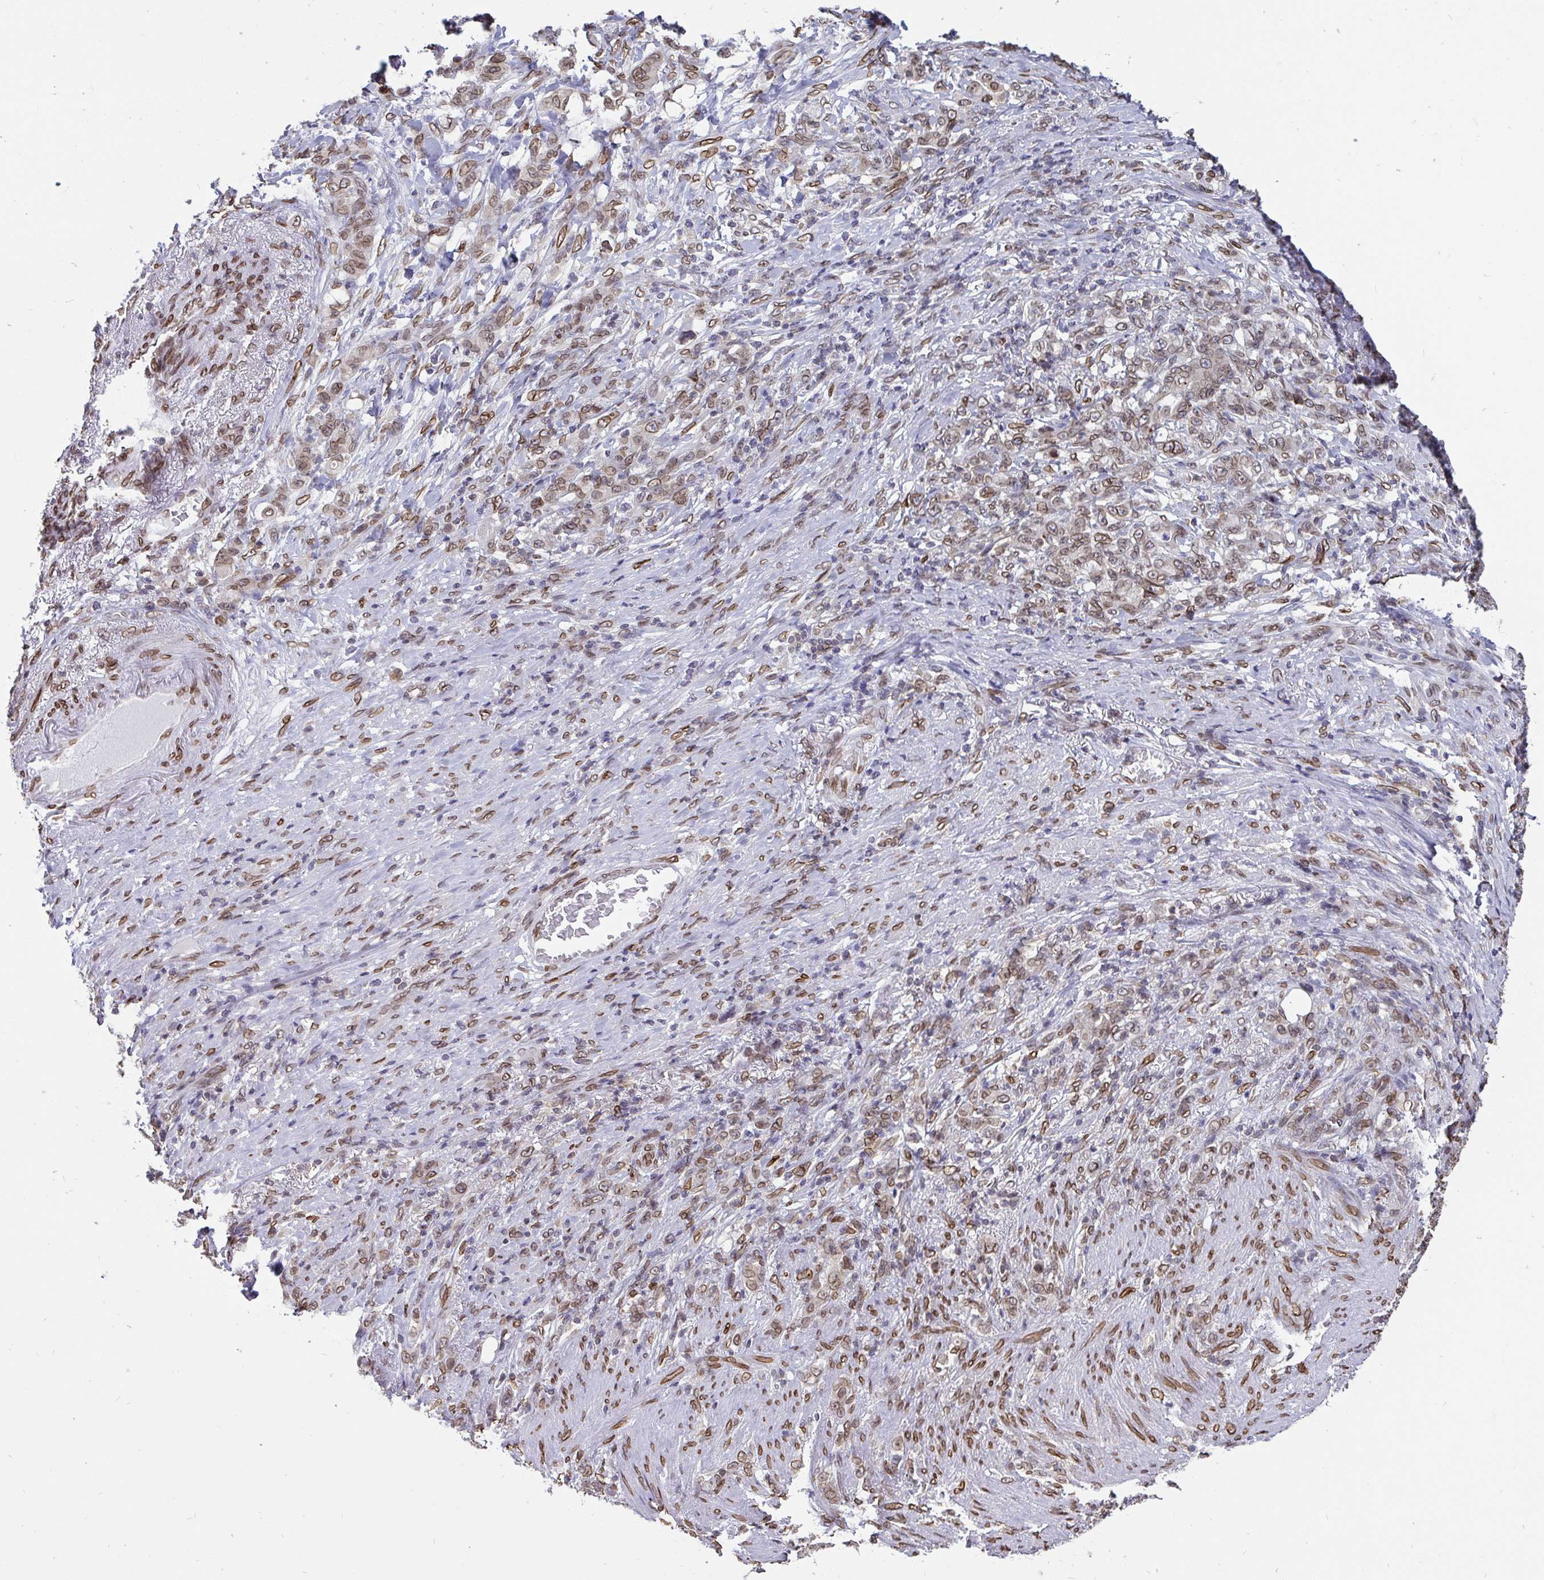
{"staining": {"intensity": "weak", "quantity": "25%-75%", "location": "cytoplasmic/membranous,nuclear"}, "tissue": "stomach cancer", "cell_type": "Tumor cells", "image_type": "cancer", "snomed": [{"axis": "morphology", "description": "Adenocarcinoma, NOS"}, {"axis": "topography", "description": "Stomach"}], "caption": "An IHC micrograph of neoplastic tissue is shown. Protein staining in brown labels weak cytoplasmic/membranous and nuclear positivity in stomach cancer within tumor cells. The staining is performed using DAB (3,3'-diaminobenzidine) brown chromogen to label protein expression. The nuclei are counter-stained blue using hematoxylin.", "gene": "EMD", "patient": {"sex": "female", "age": 79}}